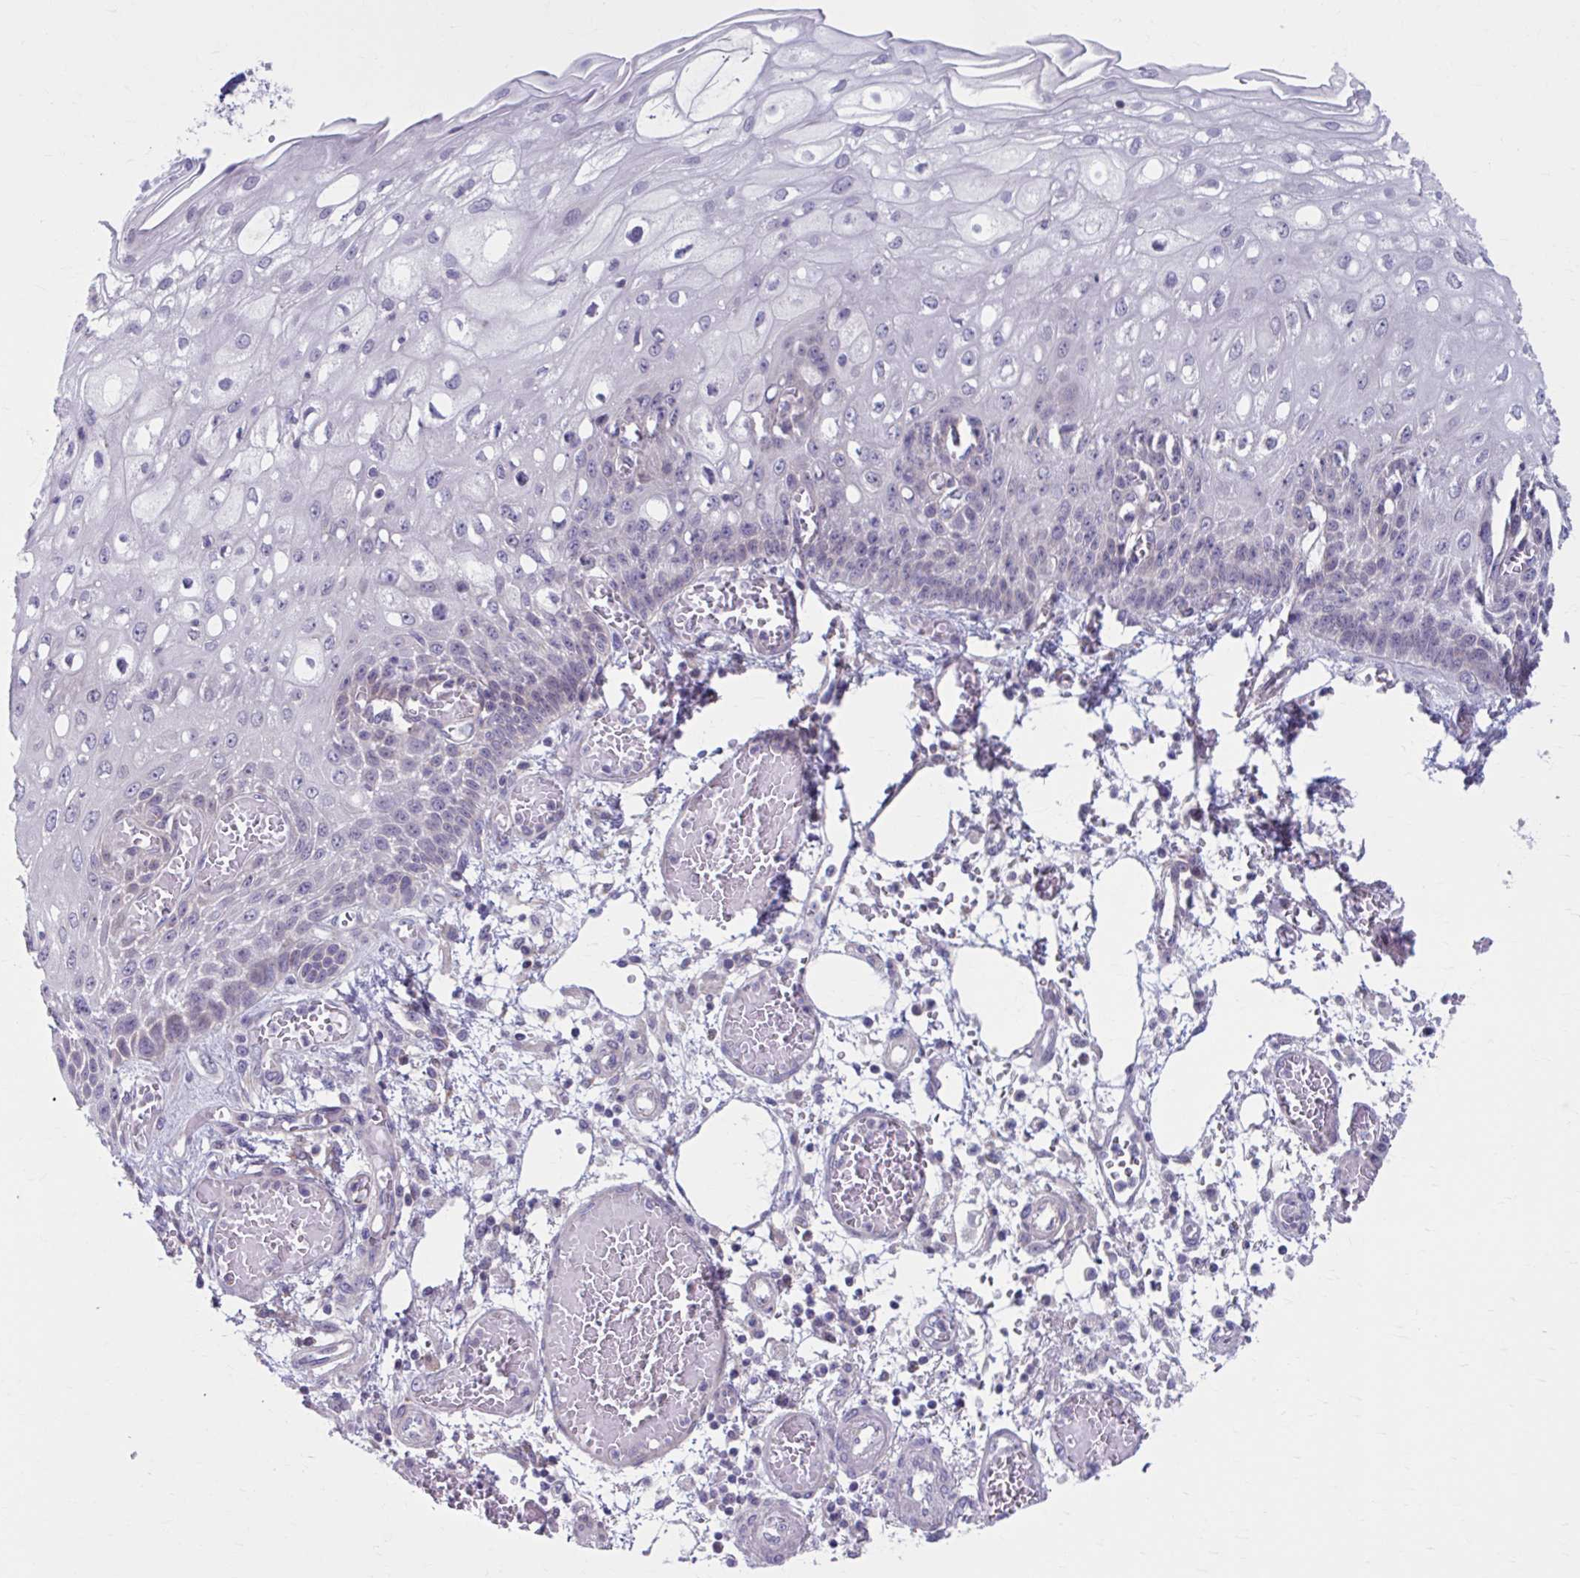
{"staining": {"intensity": "negative", "quantity": "none", "location": "none"}, "tissue": "esophagus", "cell_type": "Squamous epithelial cells", "image_type": "normal", "snomed": [{"axis": "morphology", "description": "Normal tissue, NOS"}, {"axis": "morphology", "description": "Adenocarcinoma, NOS"}, {"axis": "topography", "description": "Esophagus"}], "caption": "Immunohistochemical staining of unremarkable esophagus shows no significant expression in squamous epithelial cells.", "gene": "CHST3", "patient": {"sex": "male", "age": 81}}